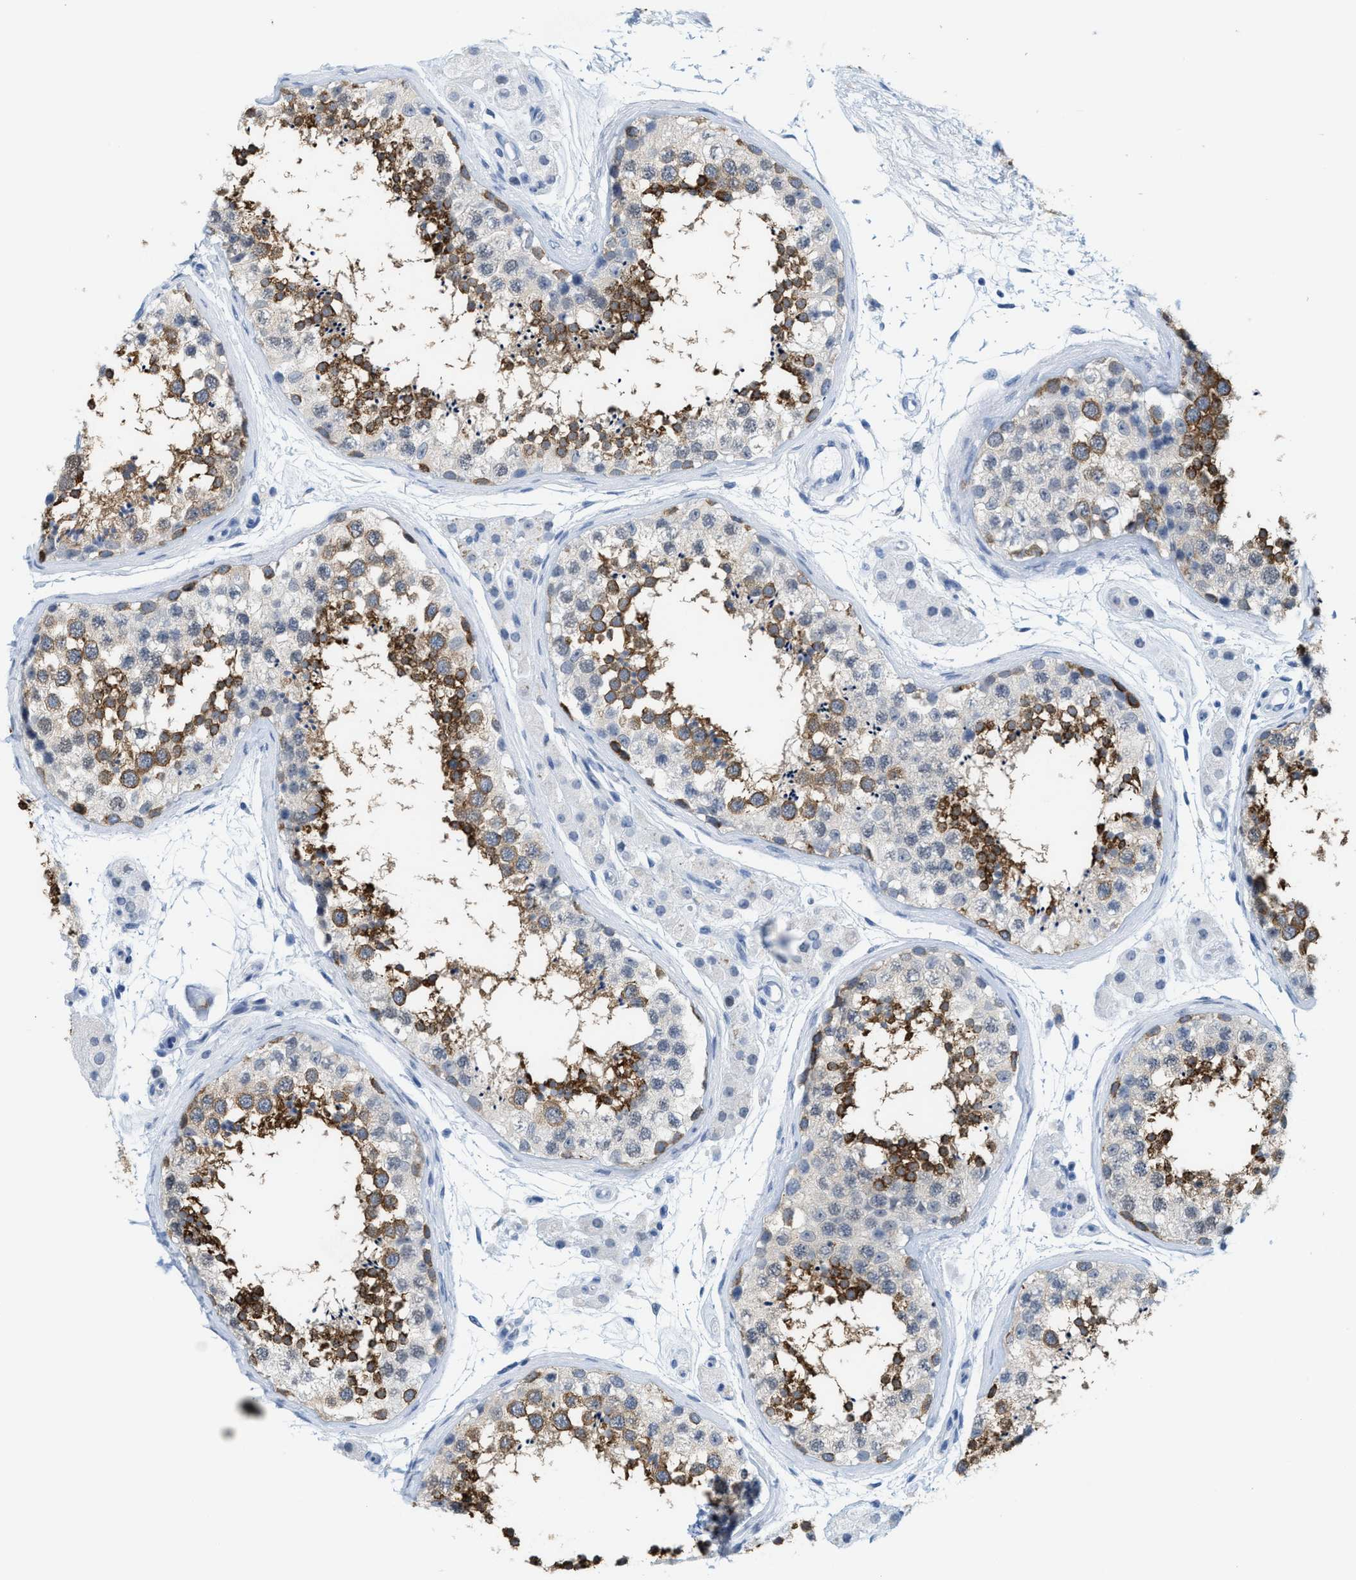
{"staining": {"intensity": "strong", "quantity": "25%-75%", "location": "cytoplasmic/membranous"}, "tissue": "testis", "cell_type": "Cells in seminiferous ducts", "image_type": "normal", "snomed": [{"axis": "morphology", "description": "Normal tissue, NOS"}, {"axis": "topography", "description": "Testis"}], "caption": "Protein staining reveals strong cytoplasmic/membranous staining in approximately 25%-75% of cells in seminiferous ducts in normal testis.", "gene": "KIFC3", "patient": {"sex": "male", "age": 56}}